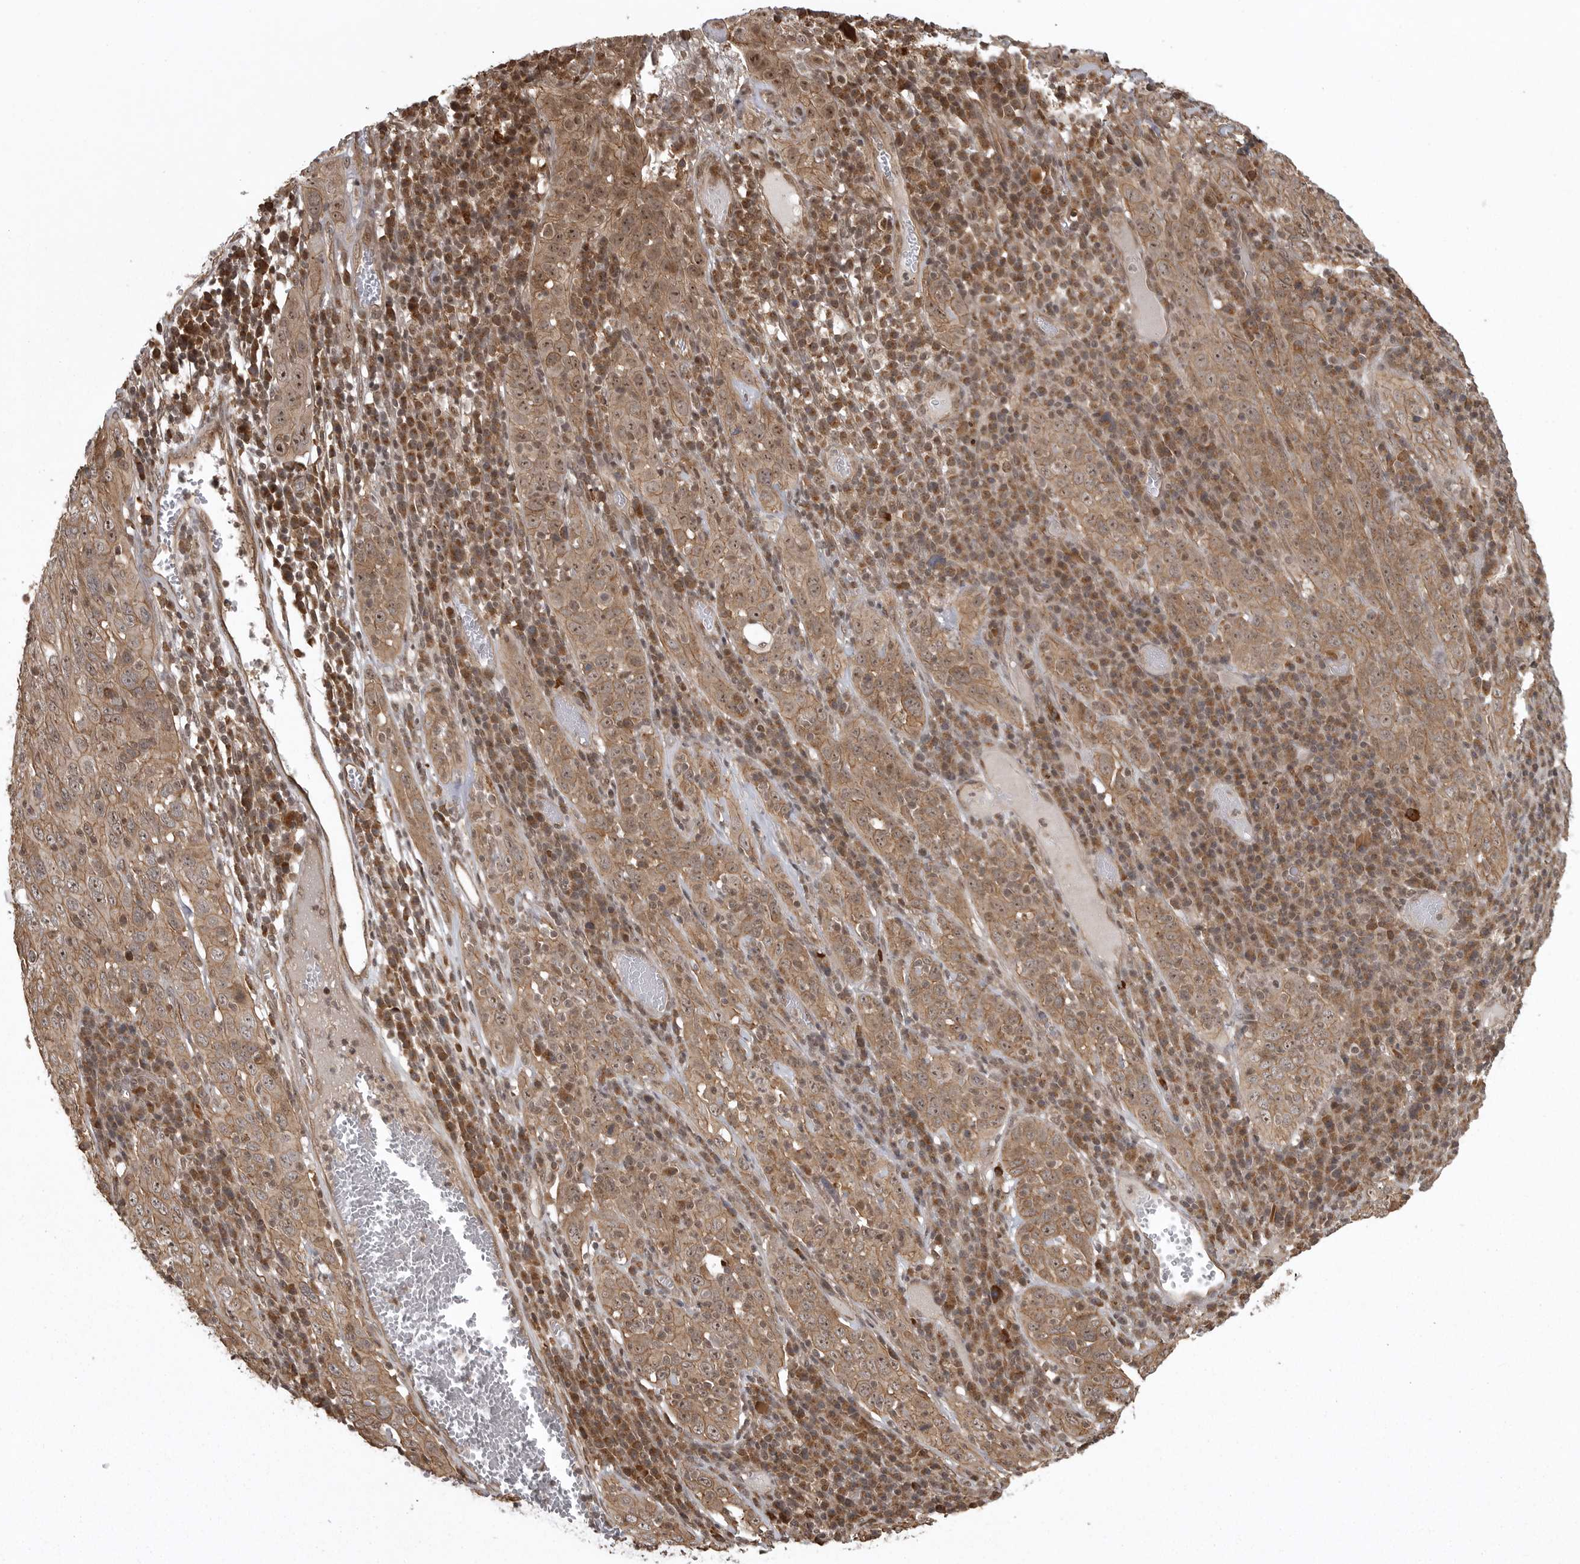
{"staining": {"intensity": "moderate", "quantity": ">75%", "location": "cytoplasmic/membranous,nuclear"}, "tissue": "cervical cancer", "cell_type": "Tumor cells", "image_type": "cancer", "snomed": [{"axis": "morphology", "description": "Squamous cell carcinoma, NOS"}, {"axis": "topography", "description": "Cervix"}], "caption": "This is an image of IHC staining of cervical cancer, which shows moderate positivity in the cytoplasmic/membranous and nuclear of tumor cells.", "gene": "DNAJC8", "patient": {"sex": "female", "age": 46}}